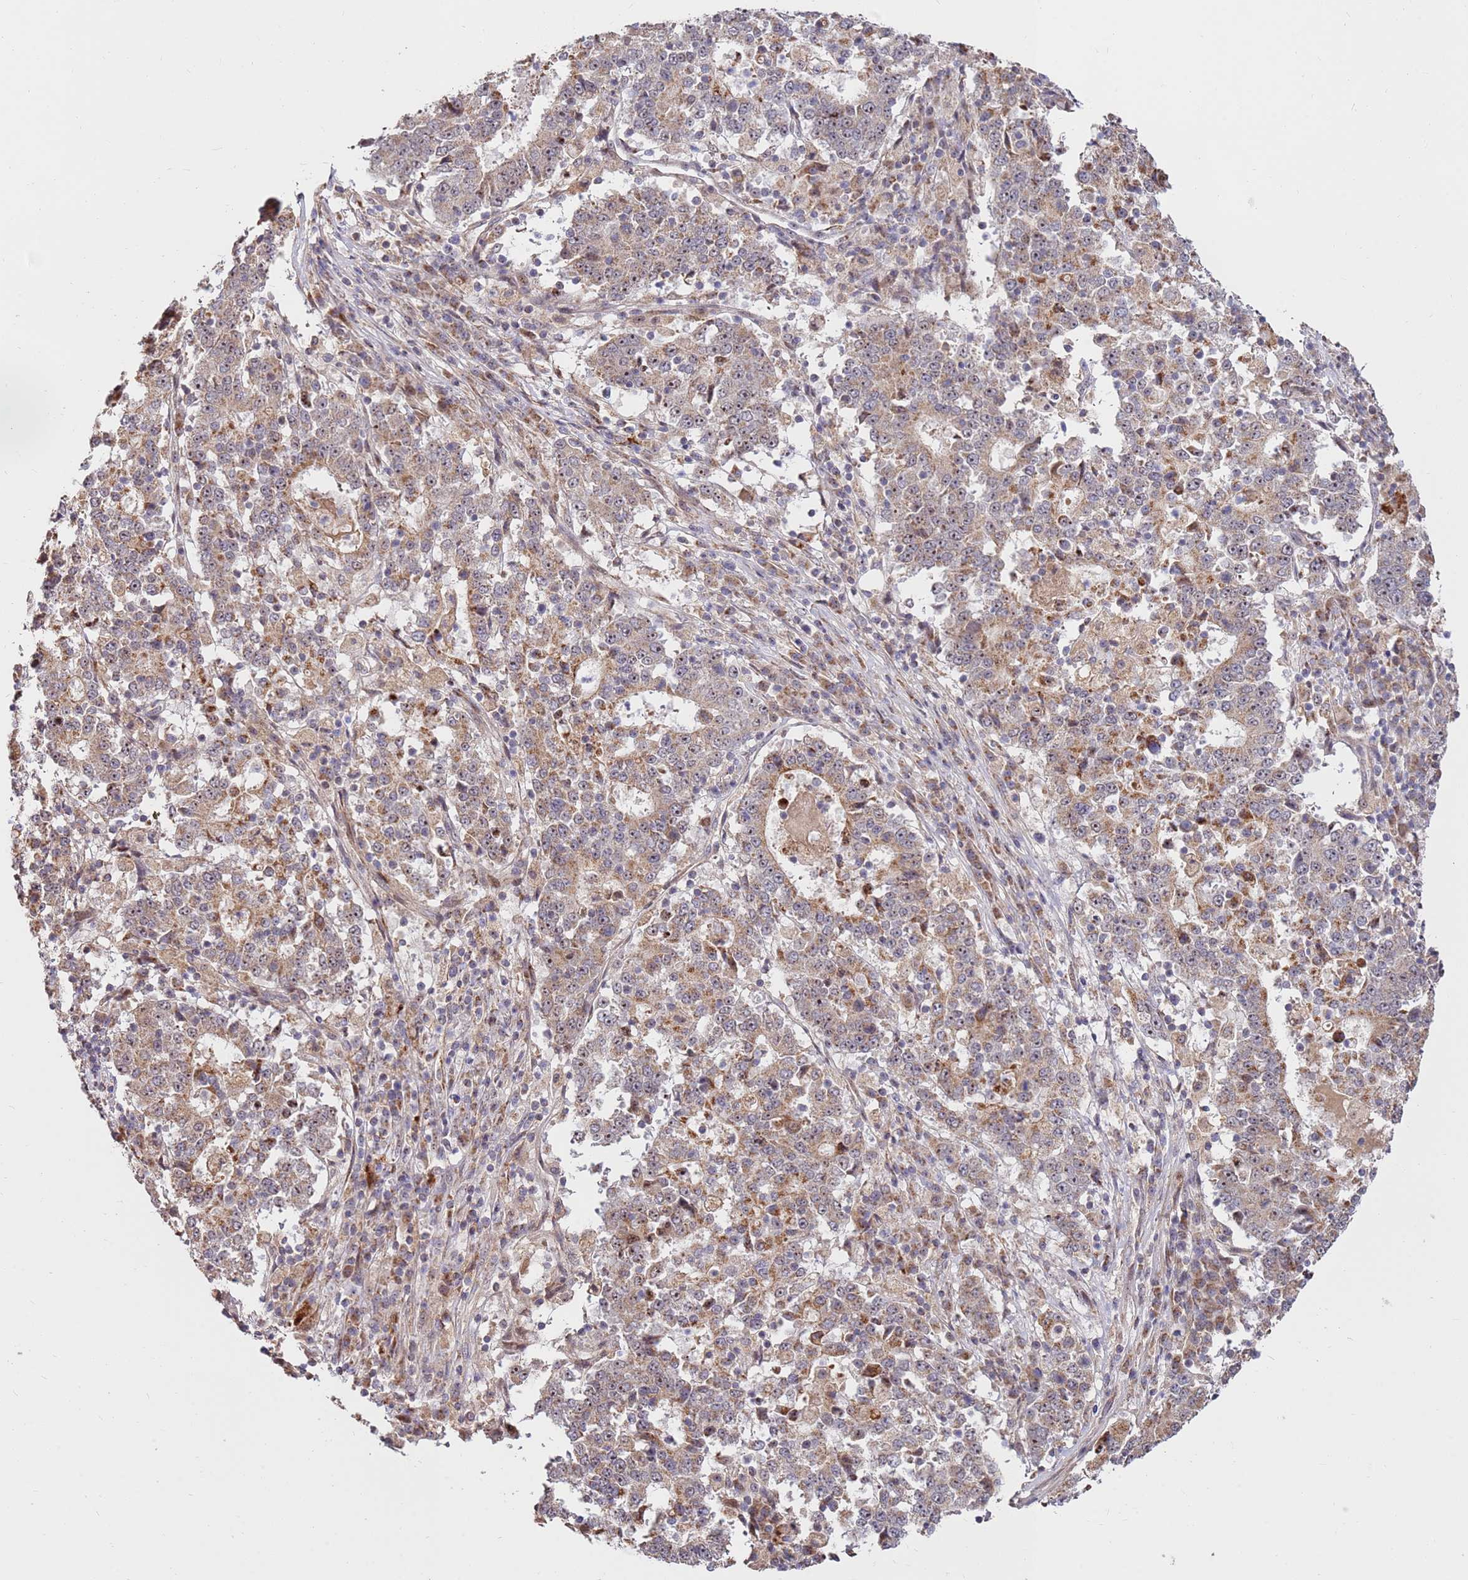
{"staining": {"intensity": "moderate", "quantity": ">75%", "location": "cytoplasmic/membranous"}, "tissue": "stomach cancer", "cell_type": "Tumor cells", "image_type": "cancer", "snomed": [{"axis": "morphology", "description": "Adenocarcinoma, NOS"}, {"axis": "topography", "description": "Stomach"}], "caption": "This is an image of immunohistochemistry staining of stomach adenocarcinoma, which shows moderate positivity in the cytoplasmic/membranous of tumor cells.", "gene": "KIF25", "patient": {"sex": "male", "age": 59}}